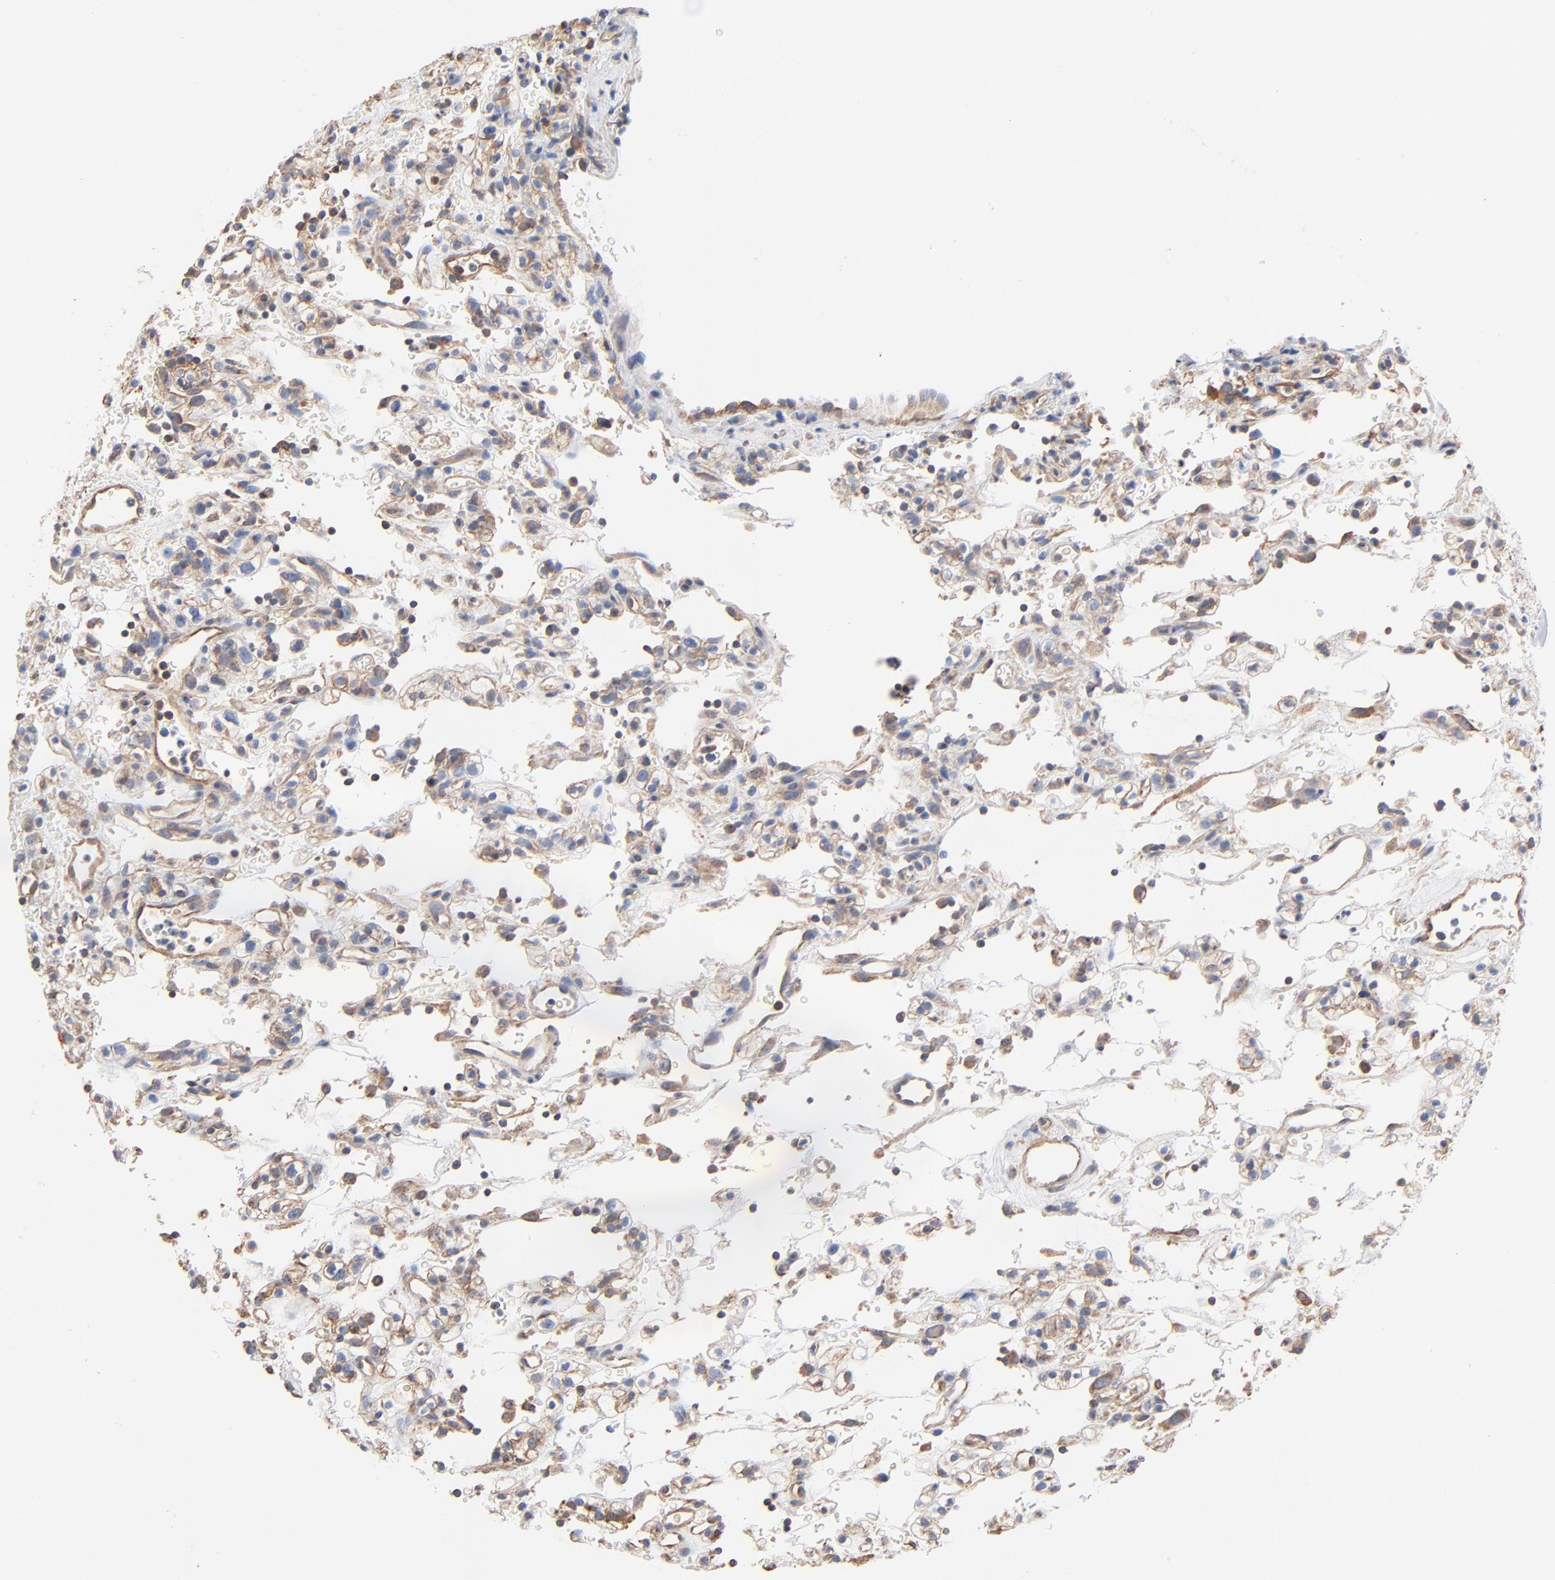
{"staining": {"intensity": "negative", "quantity": "none", "location": "none"}, "tissue": "renal cancer", "cell_type": "Tumor cells", "image_type": "cancer", "snomed": [{"axis": "morphology", "description": "Normal tissue, NOS"}, {"axis": "morphology", "description": "Adenocarcinoma, NOS"}, {"axis": "topography", "description": "Kidney"}], "caption": "Immunohistochemistry of human renal adenocarcinoma demonstrates no staining in tumor cells.", "gene": "ABCD4", "patient": {"sex": "female", "age": 72}}